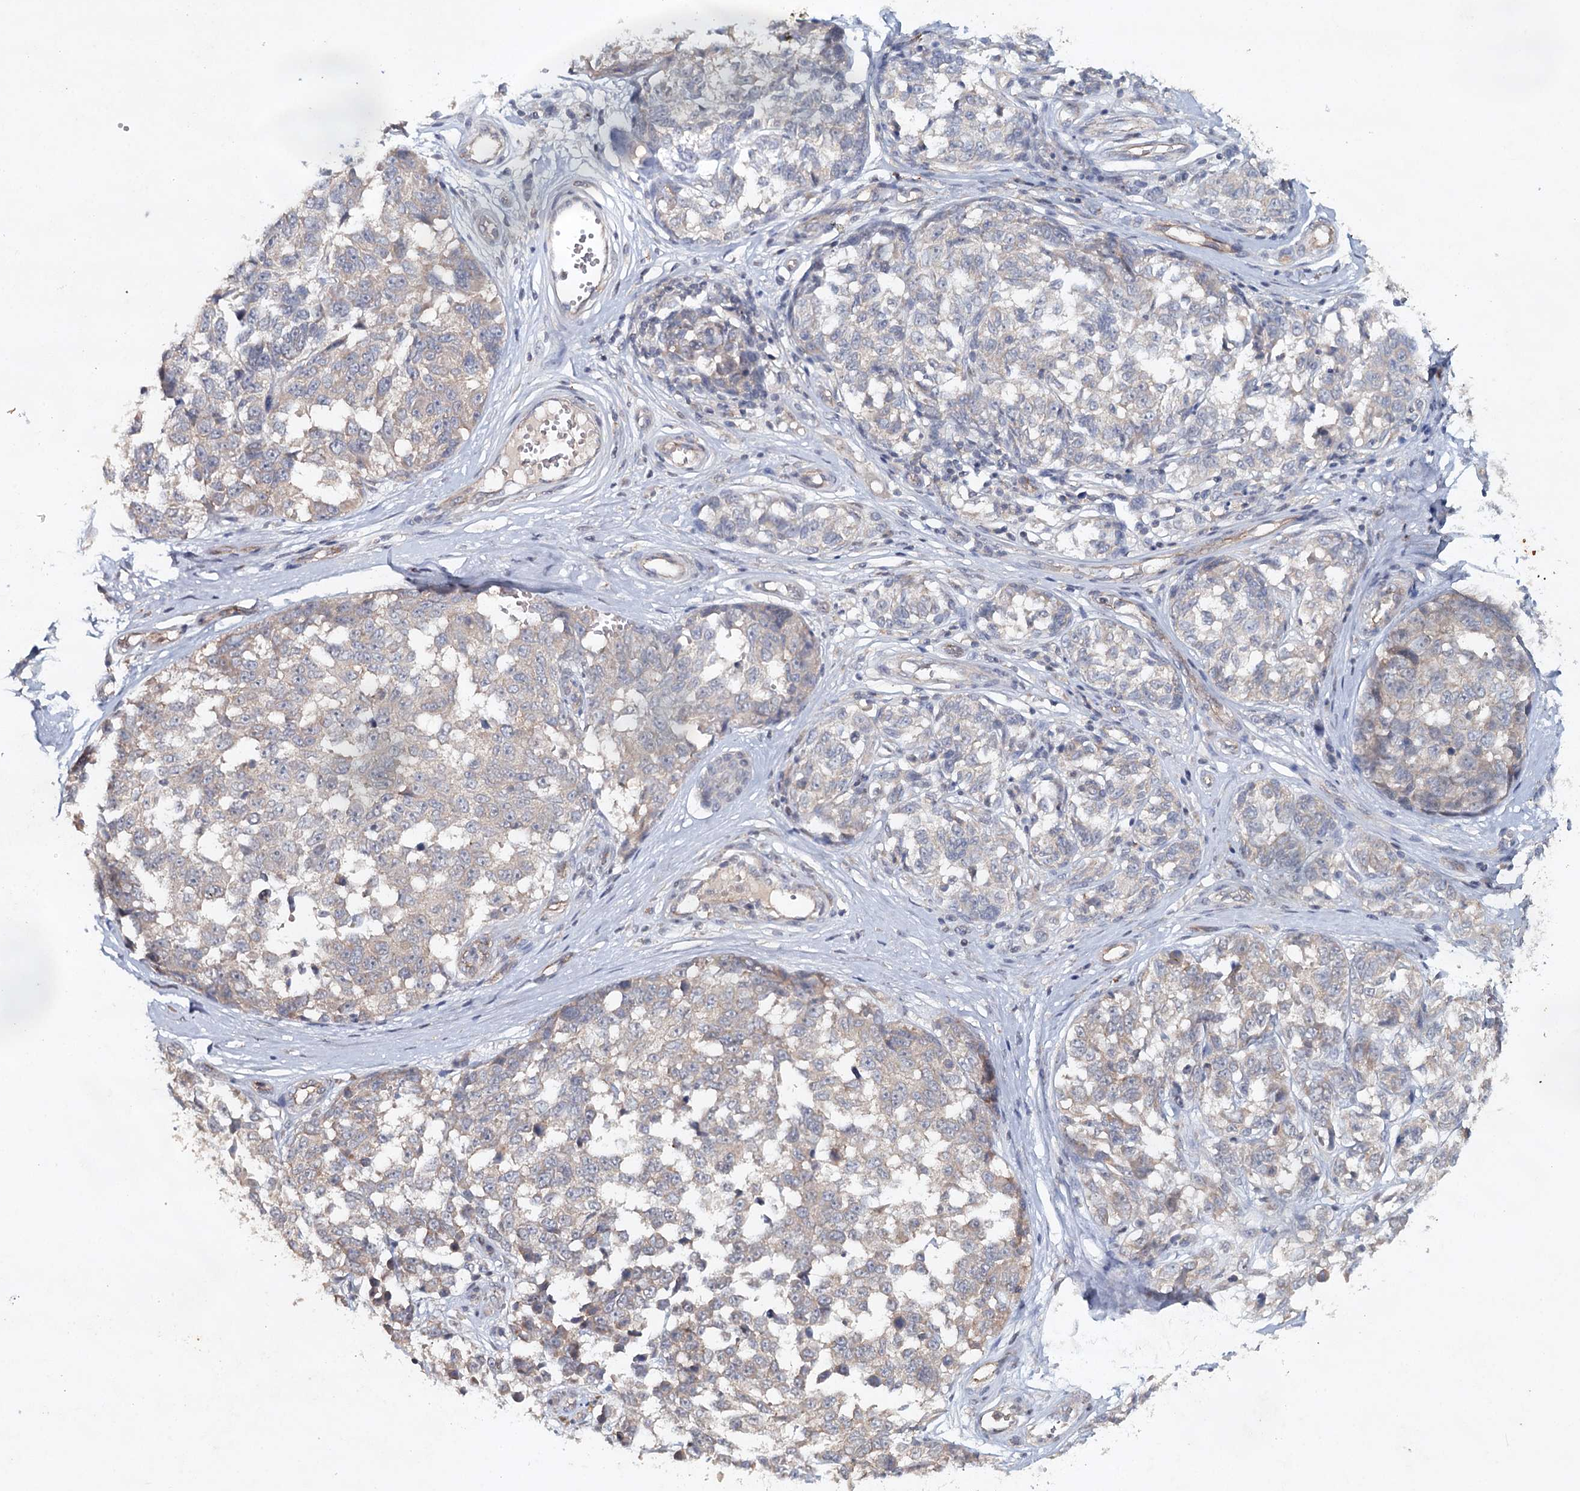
{"staining": {"intensity": "weak", "quantity": "25%-75%", "location": "cytoplasmic/membranous"}, "tissue": "melanoma", "cell_type": "Tumor cells", "image_type": "cancer", "snomed": [{"axis": "morphology", "description": "Malignant melanoma, NOS"}, {"axis": "topography", "description": "Skin"}], "caption": "A brown stain labels weak cytoplasmic/membranous positivity of a protein in melanoma tumor cells.", "gene": "SYNPO", "patient": {"sex": "female", "age": 64}}